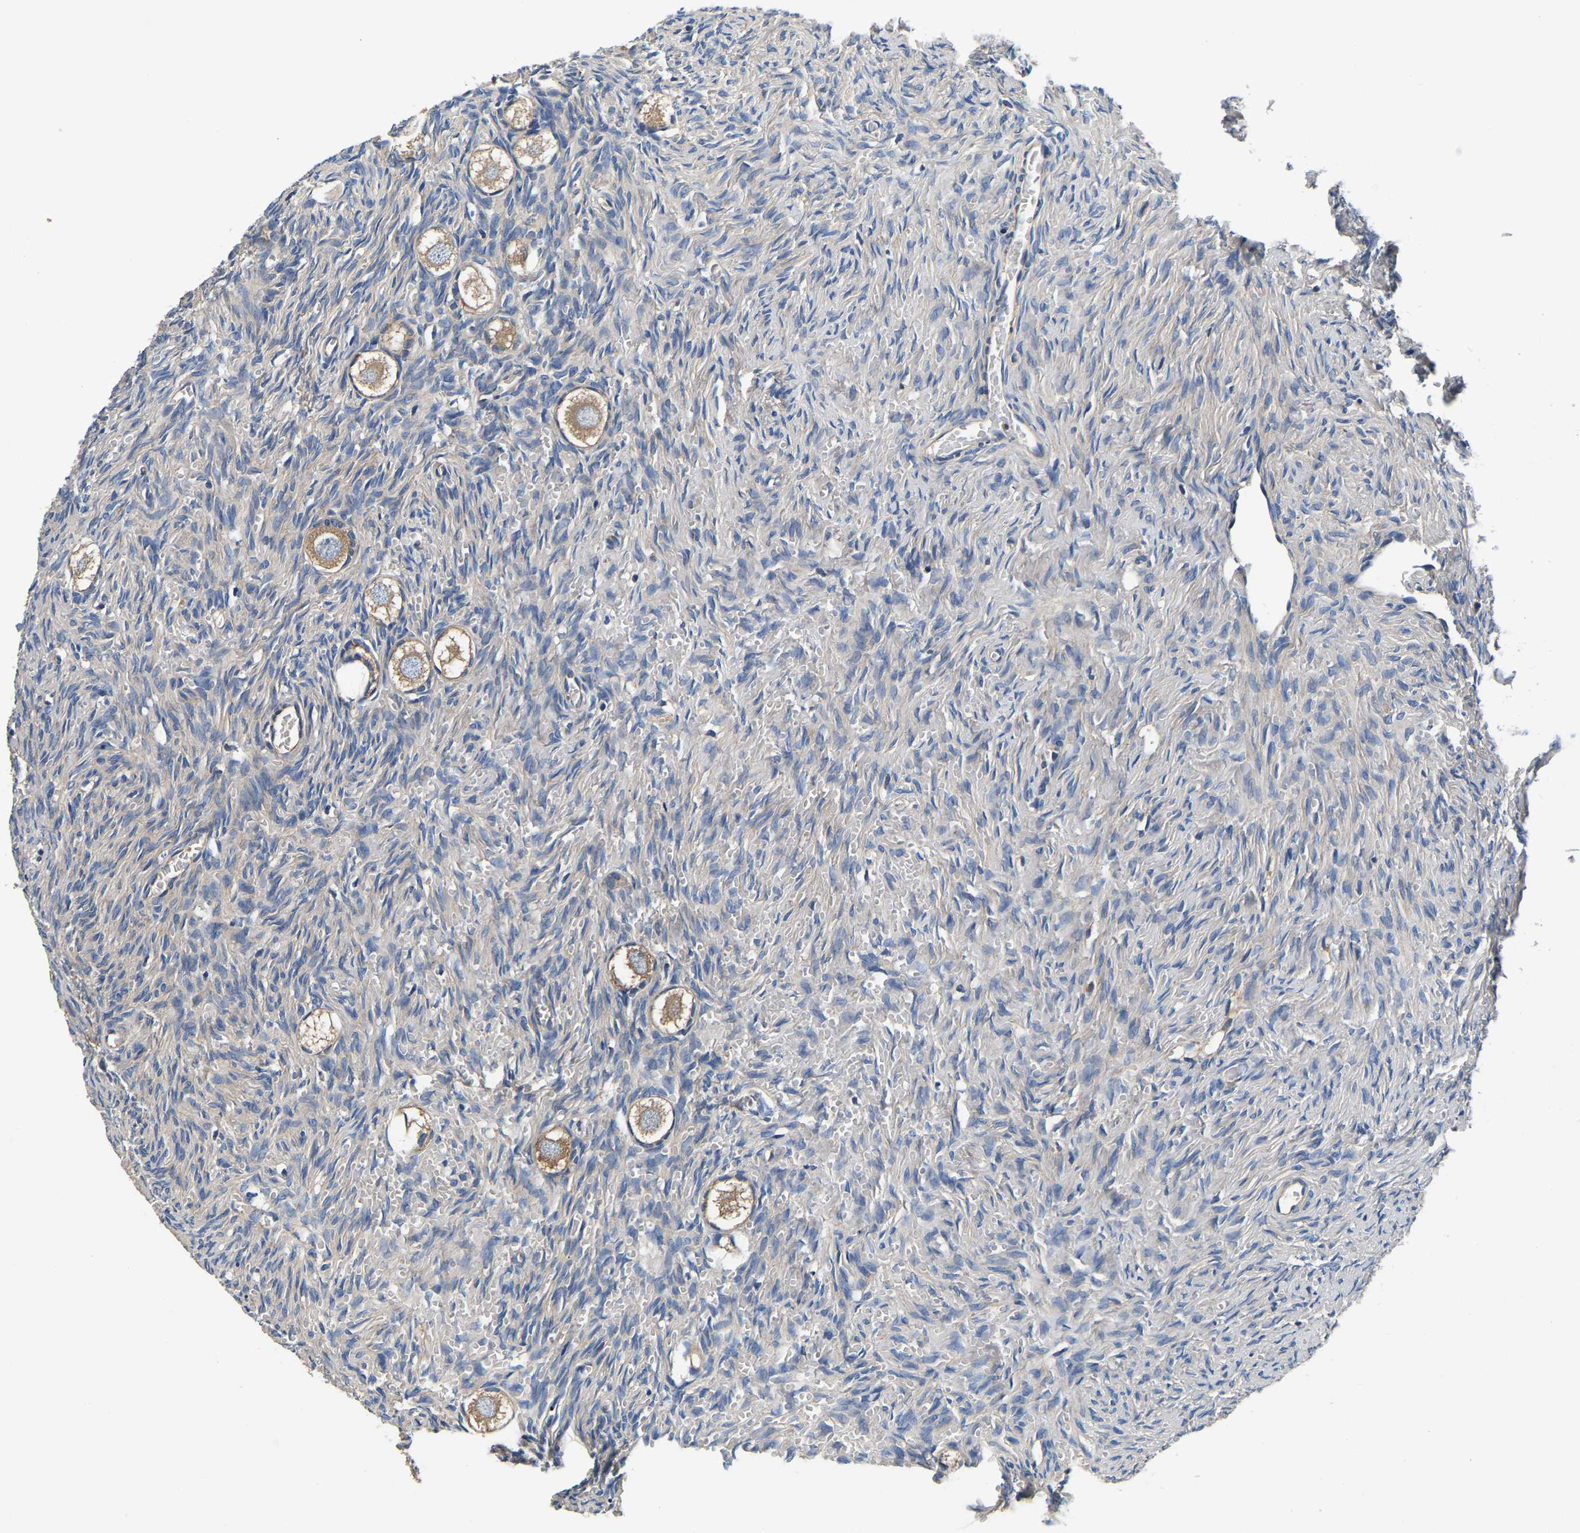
{"staining": {"intensity": "moderate", "quantity": ">75%", "location": "cytoplasmic/membranous"}, "tissue": "ovary", "cell_type": "Follicle cells", "image_type": "normal", "snomed": [{"axis": "morphology", "description": "Normal tissue, NOS"}, {"axis": "topography", "description": "Ovary"}], "caption": "High-power microscopy captured an immunohistochemistry micrograph of normal ovary, revealing moderate cytoplasmic/membranous expression in approximately >75% of follicle cells. The staining was performed using DAB to visualize the protein expression in brown, while the nuclei were stained in blue with hematoxylin (Magnification: 20x).", "gene": "SH3GLB1", "patient": {"sex": "female", "age": 27}}